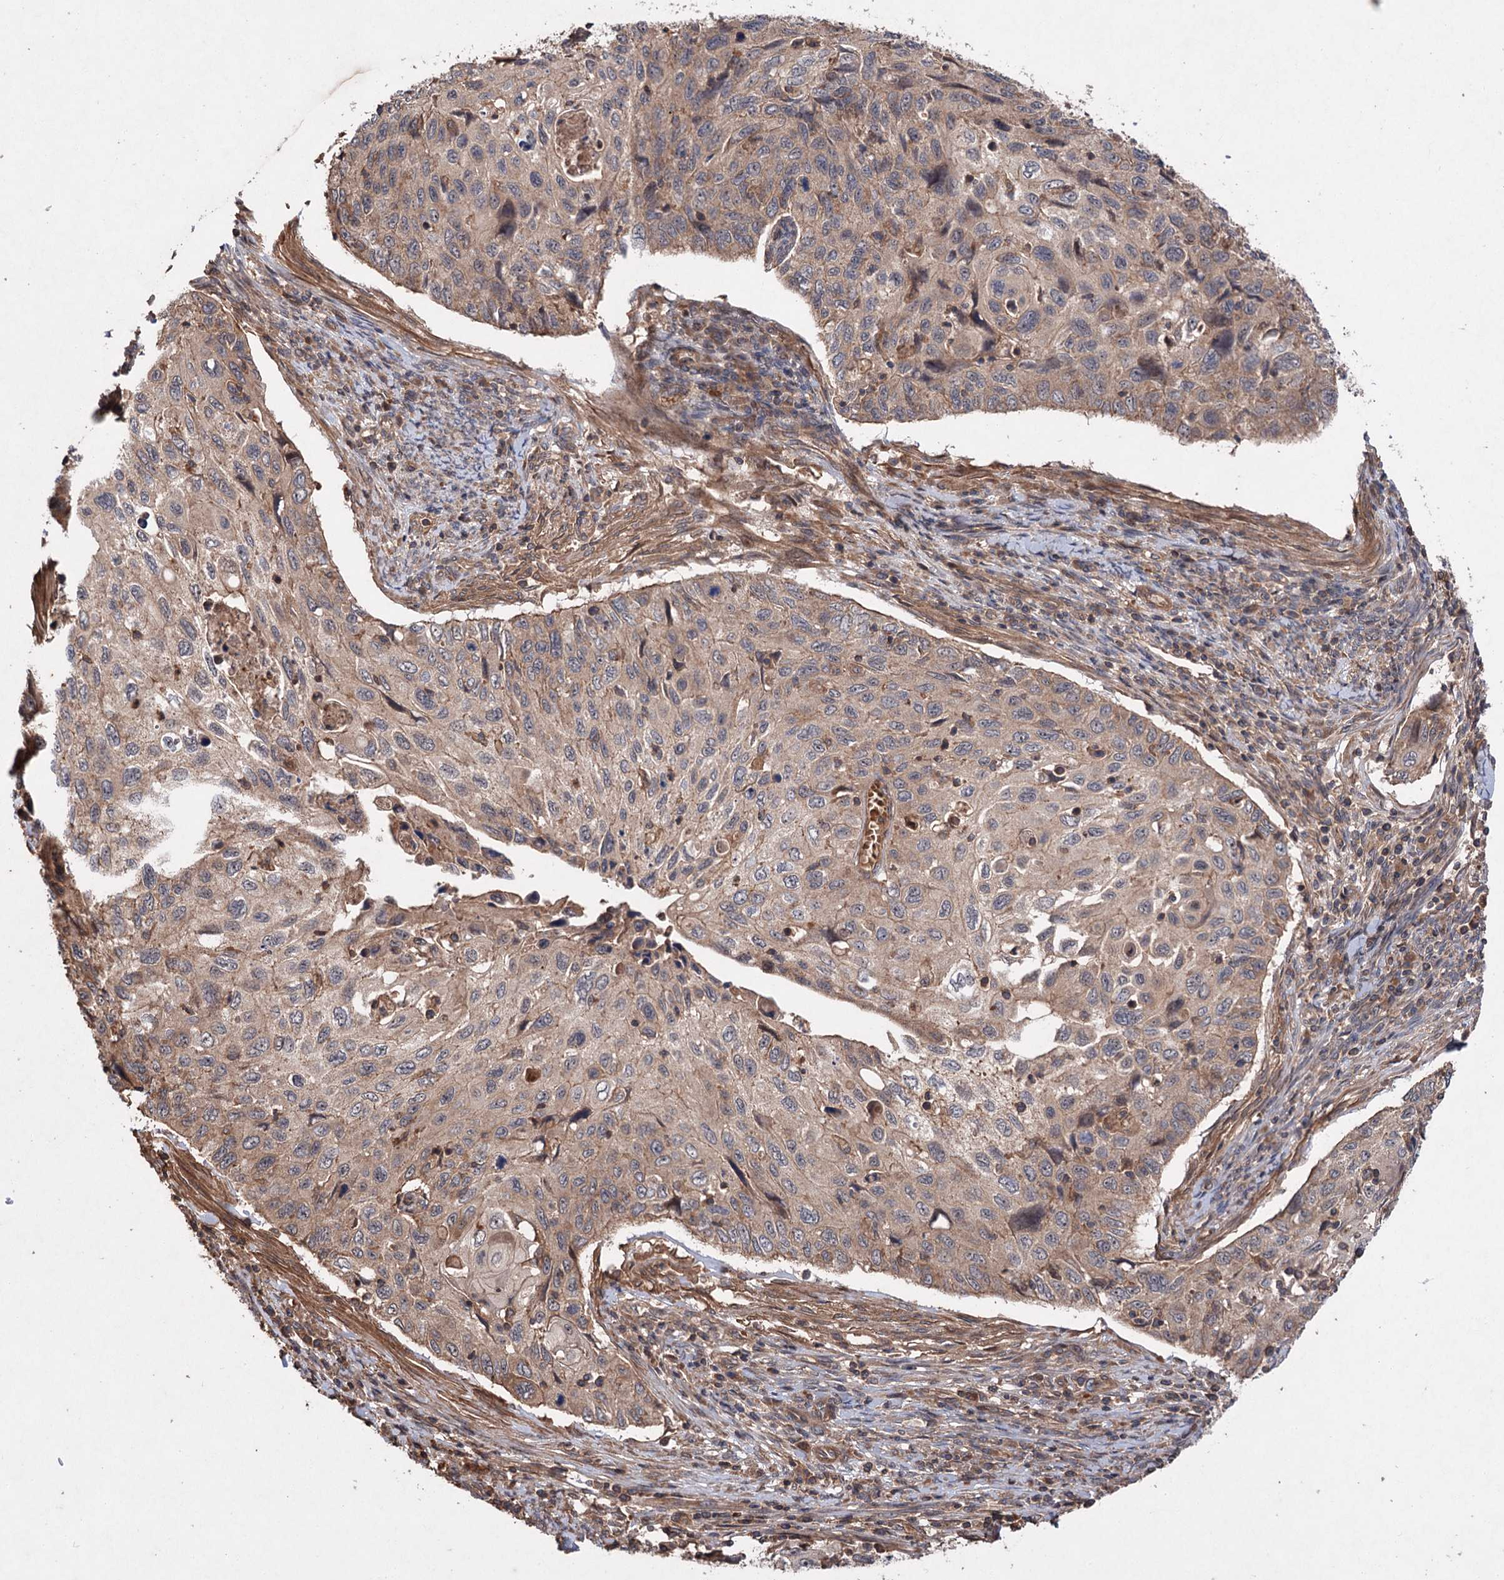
{"staining": {"intensity": "moderate", "quantity": "<25%", "location": "cytoplasmic/membranous"}, "tissue": "cervical cancer", "cell_type": "Tumor cells", "image_type": "cancer", "snomed": [{"axis": "morphology", "description": "Squamous cell carcinoma, NOS"}, {"axis": "topography", "description": "Cervix"}], "caption": "Squamous cell carcinoma (cervical) stained with a protein marker demonstrates moderate staining in tumor cells.", "gene": "ADK", "patient": {"sex": "female", "age": 70}}